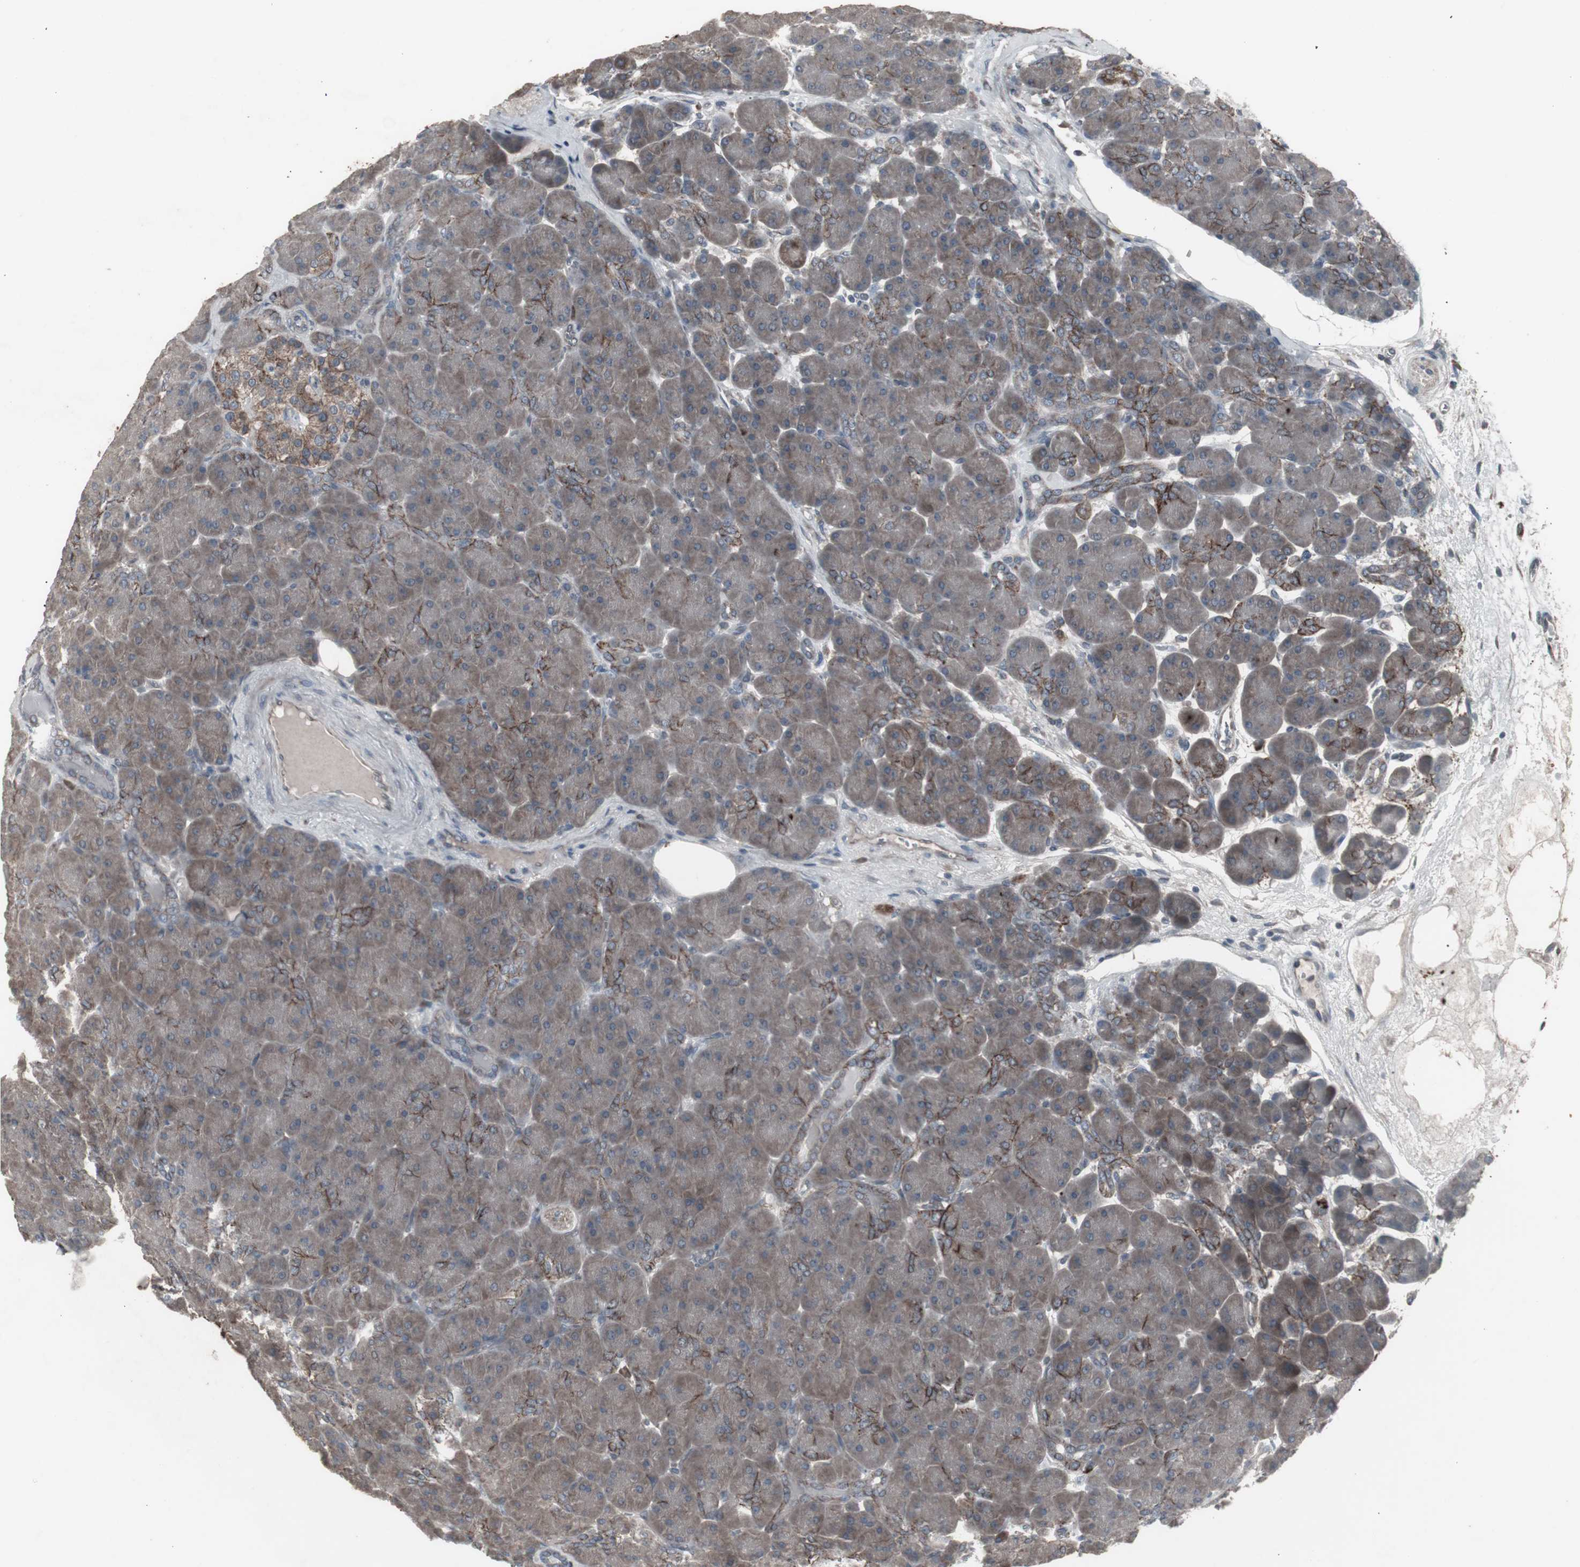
{"staining": {"intensity": "weak", "quantity": "<25%", "location": "cytoplasmic/membranous"}, "tissue": "pancreas", "cell_type": "Exocrine glandular cells", "image_type": "normal", "snomed": [{"axis": "morphology", "description": "Normal tissue, NOS"}, {"axis": "topography", "description": "Pancreas"}], "caption": "Immunohistochemistry photomicrograph of benign pancreas stained for a protein (brown), which demonstrates no expression in exocrine glandular cells.", "gene": "SSTR2", "patient": {"sex": "male", "age": 66}}